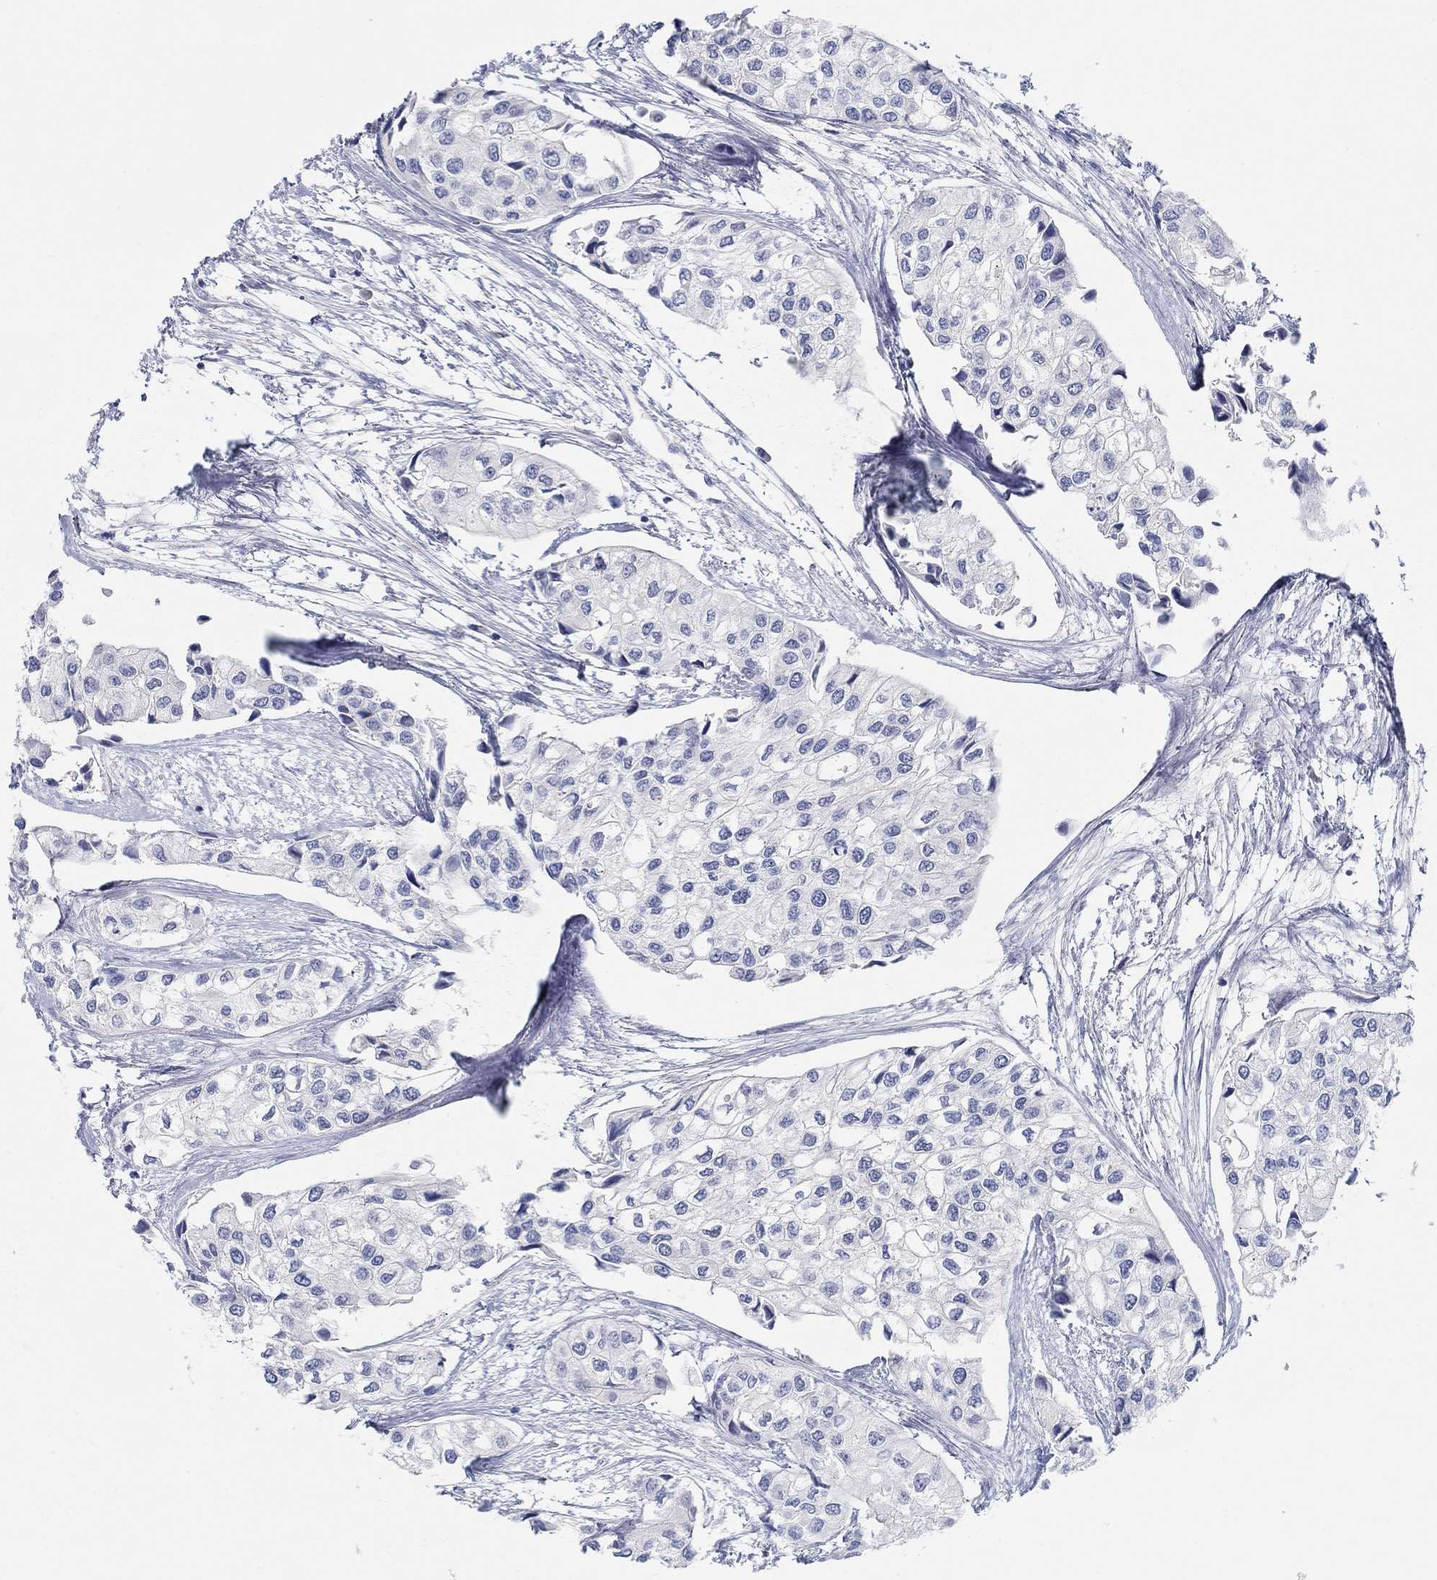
{"staining": {"intensity": "negative", "quantity": "none", "location": "none"}, "tissue": "urothelial cancer", "cell_type": "Tumor cells", "image_type": "cancer", "snomed": [{"axis": "morphology", "description": "Urothelial carcinoma, High grade"}, {"axis": "topography", "description": "Urinary bladder"}], "caption": "Human high-grade urothelial carcinoma stained for a protein using IHC demonstrates no staining in tumor cells.", "gene": "ANO7", "patient": {"sex": "male", "age": 73}}